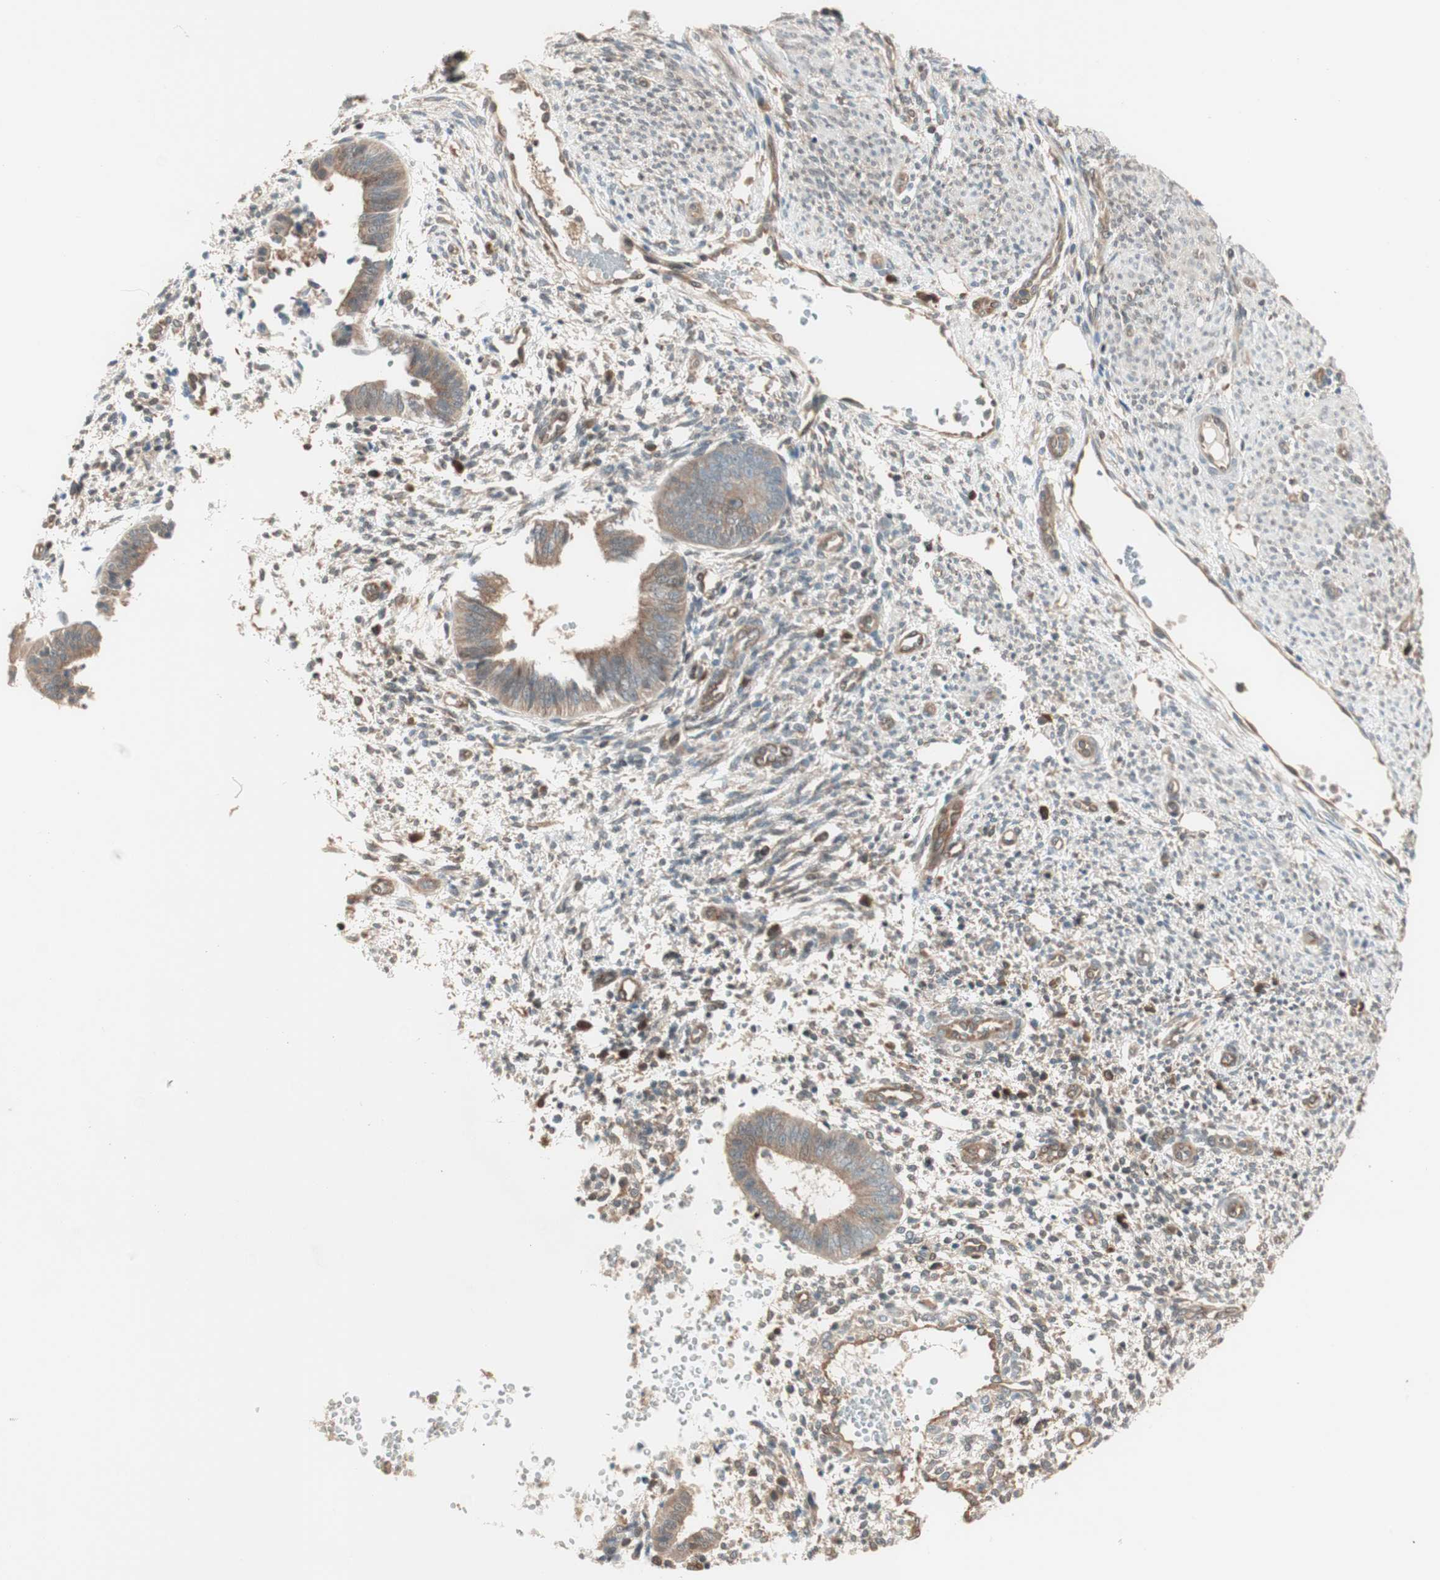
{"staining": {"intensity": "moderate", "quantity": "25%-75%", "location": "cytoplasmic/membranous"}, "tissue": "endometrium", "cell_type": "Cells in endometrial stroma", "image_type": "normal", "snomed": [{"axis": "morphology", "description": "Normal tissue, NOS"}, {"axis": "topography", "description": "Endometrium"}], "caption": "Endometrium stained with immunohistochemistry exhibits moderate cytoplasmic/membranous staining in approximately 25%-75% of cells in endometrial stroma. (brown staining indicates protein expression, while blue staining denotes nuclei).", "gene": "GALT", "patient": {"sex": "female", "age": 35}}